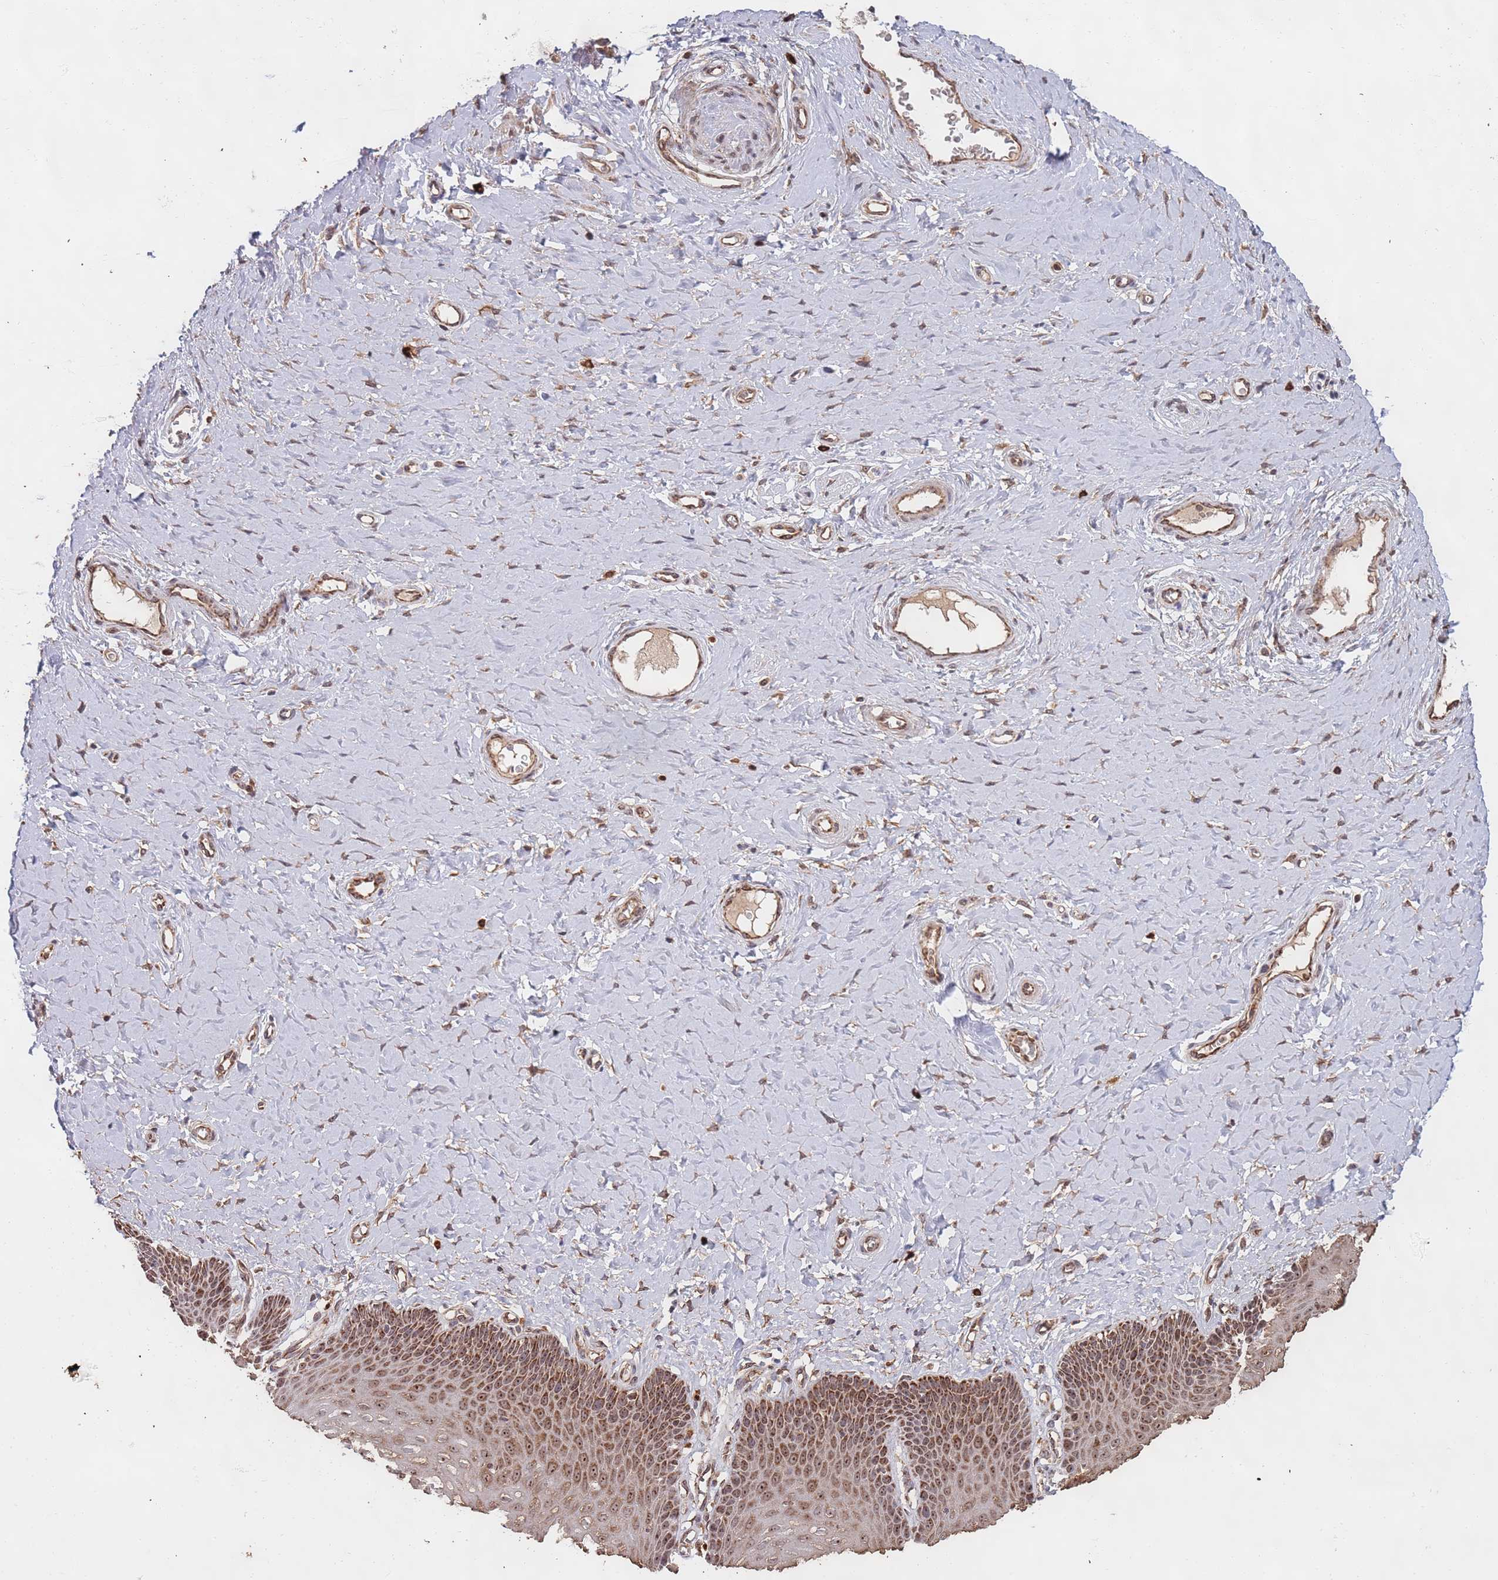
{"staining": {"intensity": "moderate", "quantity": ">75%", "location": "cytoplasmic/membranous,nuclear"}, "tissue": "vagina", "cell_type": "Squamous epithelial cells", "image_type": "normal", "snomed": [{"axis": "morphology", "description": "Normal tissue, NOS"}, {"axis": "topography", "description": "Vagina"}], "caption": "Human vagina stained with a brown dye exhibits moderate cytoplasmic/membranous,nuclear positive staining in about >75% of squamous epithelial cells.", "gene": "DCHS1", "patient": {"sex": "female", "age": 65}}